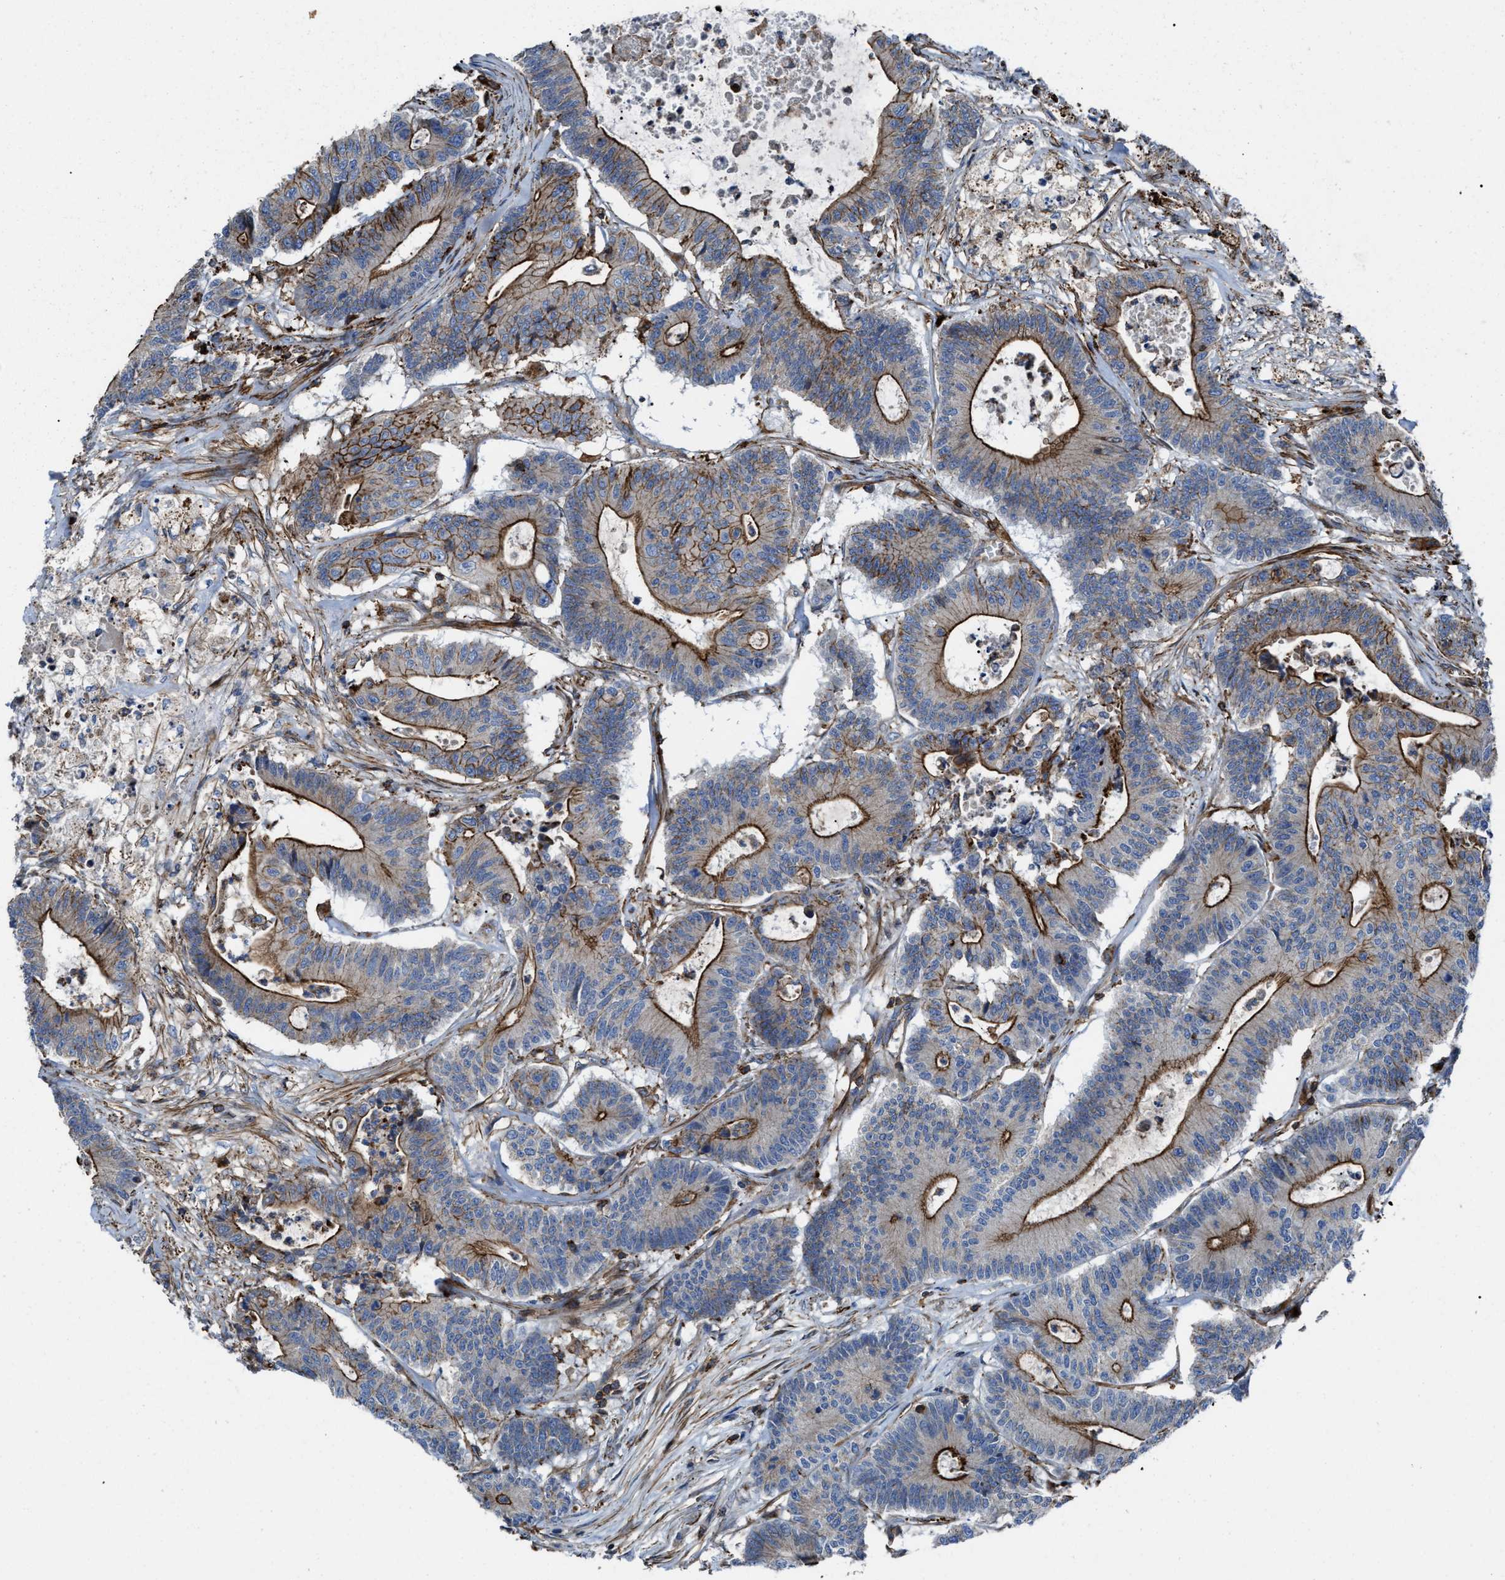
{"staining": {"intensity": "moderate", "quantity": ">75%", "location": "cytoplasmic/membranous"}, "tissue": "colorectal cancer", "cell_type": "Tumor cells", "image_type": "cancer", "snomed": [{"axis": "morphology", "description": "Adenocarcinoma, NOS"}, {"axis": "topography", "description": "Colon"}], "caption": "An image of adenocarcinoma (colorectal) stained for a protein displays moderate cytoplasmic/membranous brown staining in tumor cells.", "gene": "AGPAT2", "patient": {"sex": "female", "age": 84}}